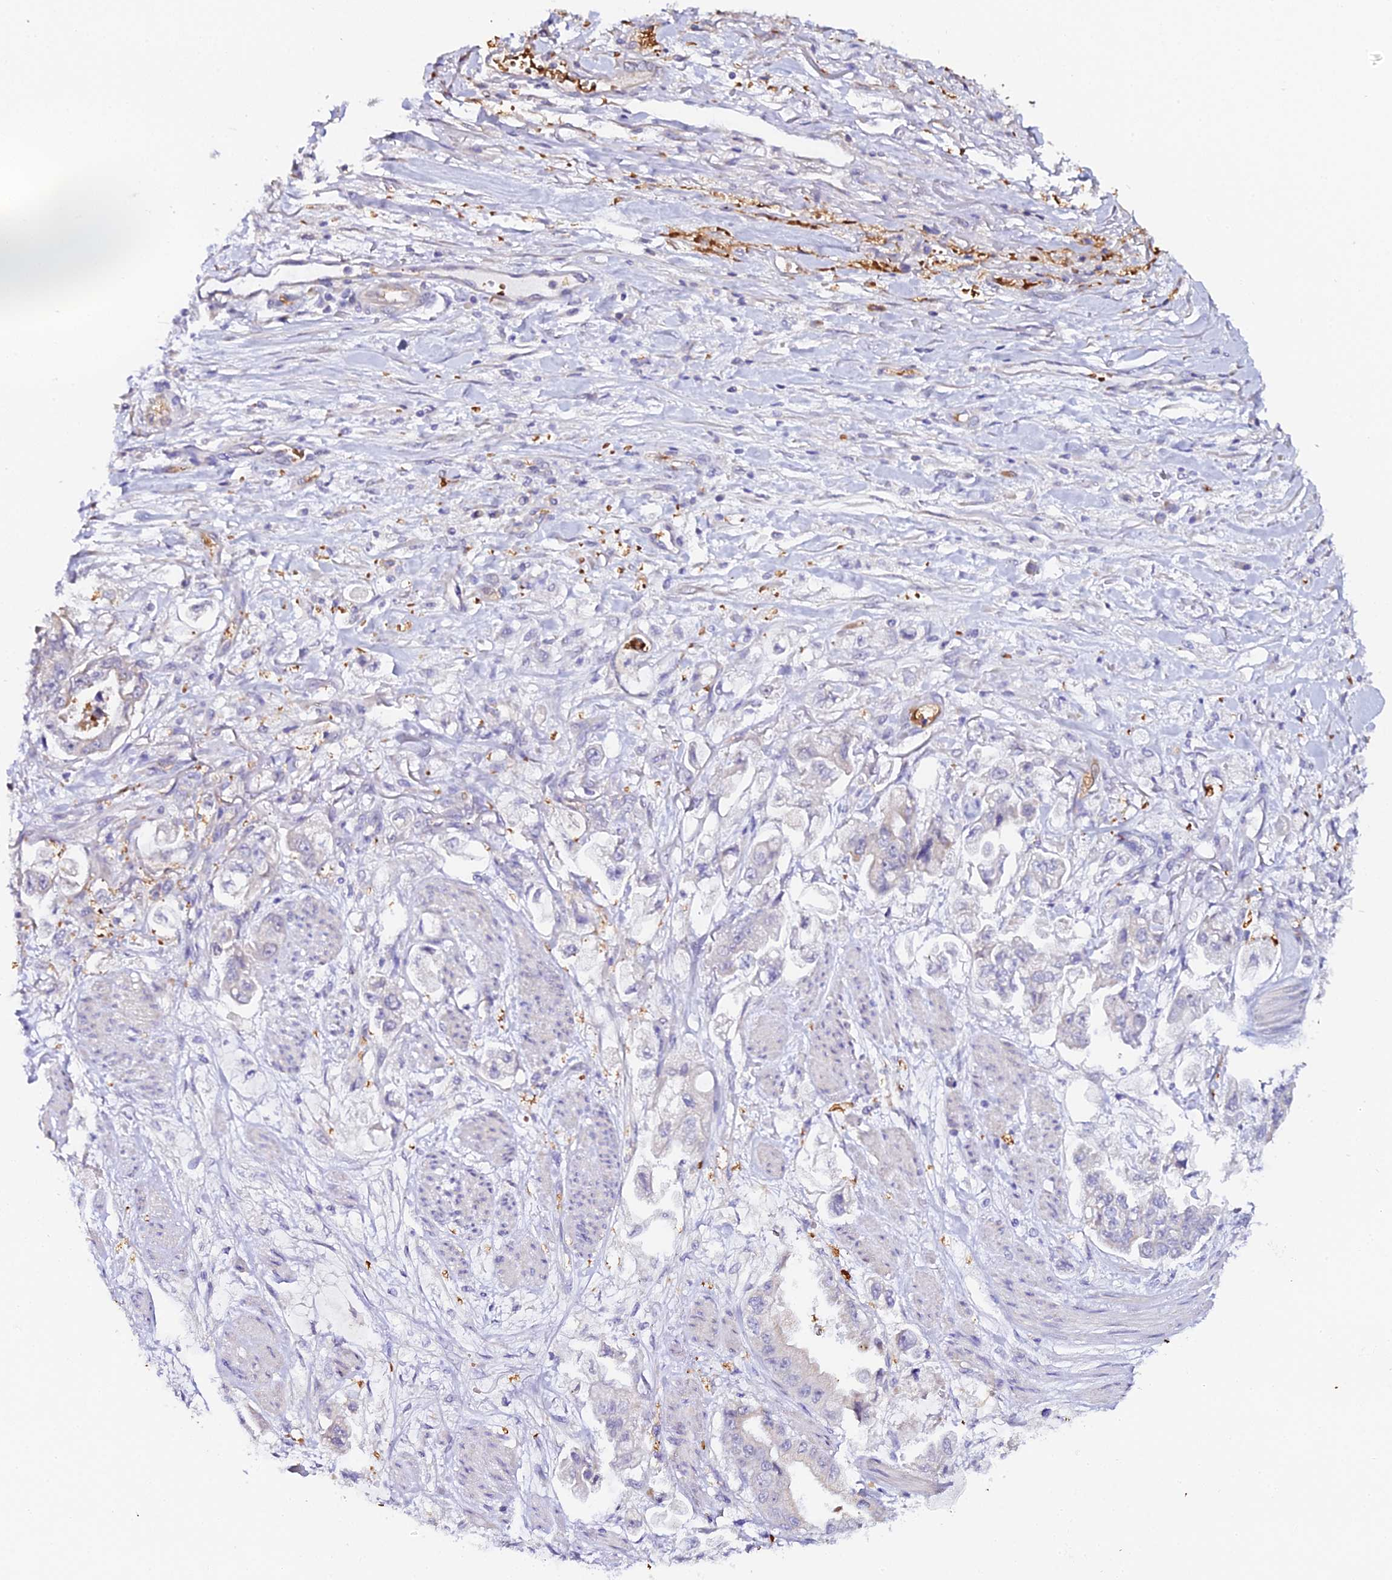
{"staining": {"intensity": "negative", "quantity": "none", "location": "none"}, "tissue": "stomach cancer", "cell_type": "Tumor cells", "image_type": "cancer", "snomed": [{"axis": "morphology", "description": "Adenocarcinoma, NOS"}, {"axis": "topography", "description": "Stomach"}], "caption": "Protein analysis of stomach cancer reveals no significant expression in tumor cells.", "gene": "CFAP45", "patient": {"sex": "male", "age": 62}}